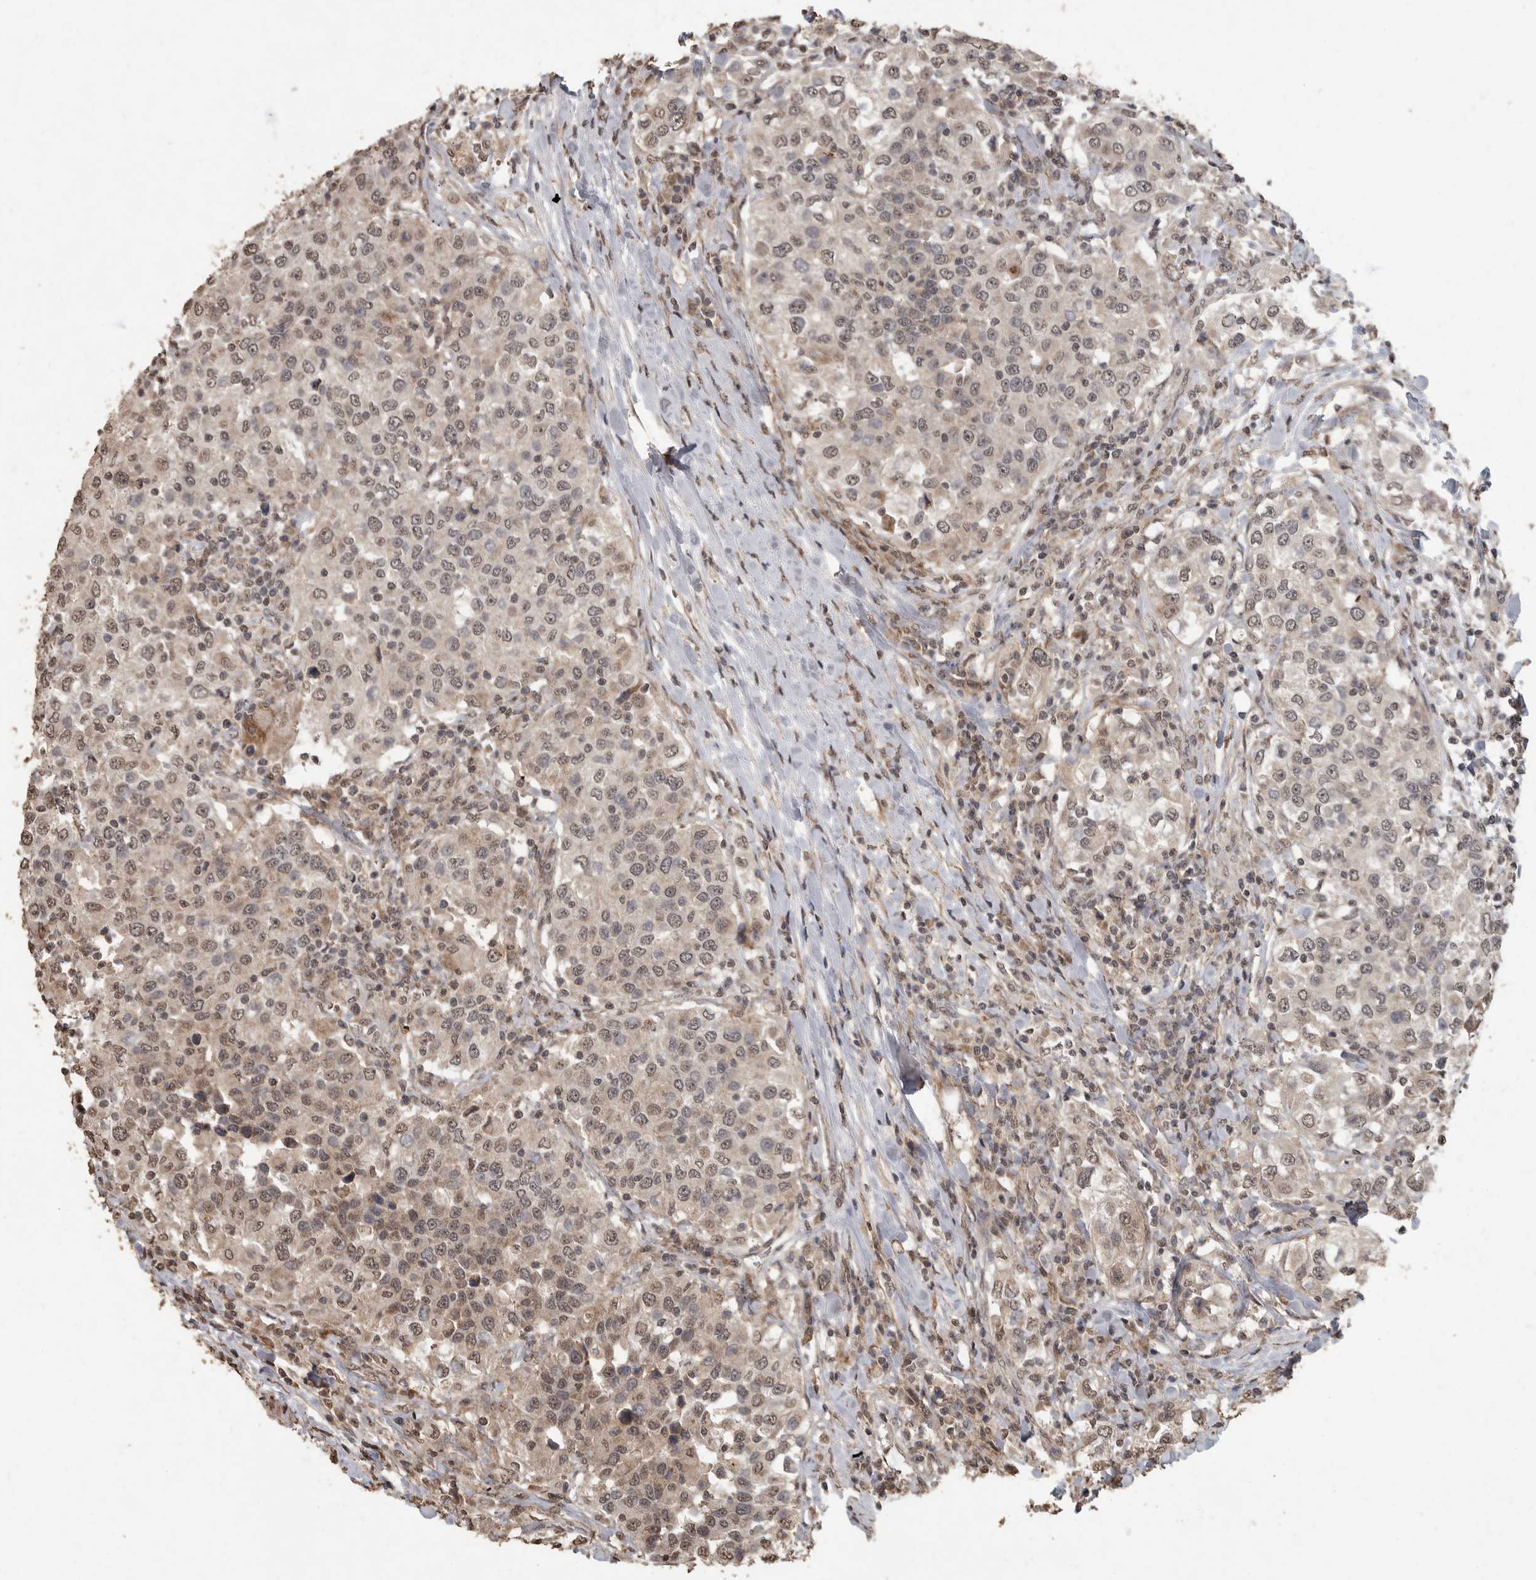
{"staining": {"intensity": "weak", "quantity": ">75%", "location": "nuclear"}, "tissue": "urothelial cancer", "cell_type": "Tumor cells", "image_type": "cancer", "snomed": [{"axis": "morphology", "description": "Urothelial carcinoma, High grade"}, {"axis": "topography", "description": "Urinary bladder"}], "caption": "Urothelial cancer was stained to show a protein in brown. There is low levels of weak nuclear staining in approximately >75% of tumor cells.", "gene": "MAFG", "patient": {"sex": "female", "age": 80}}